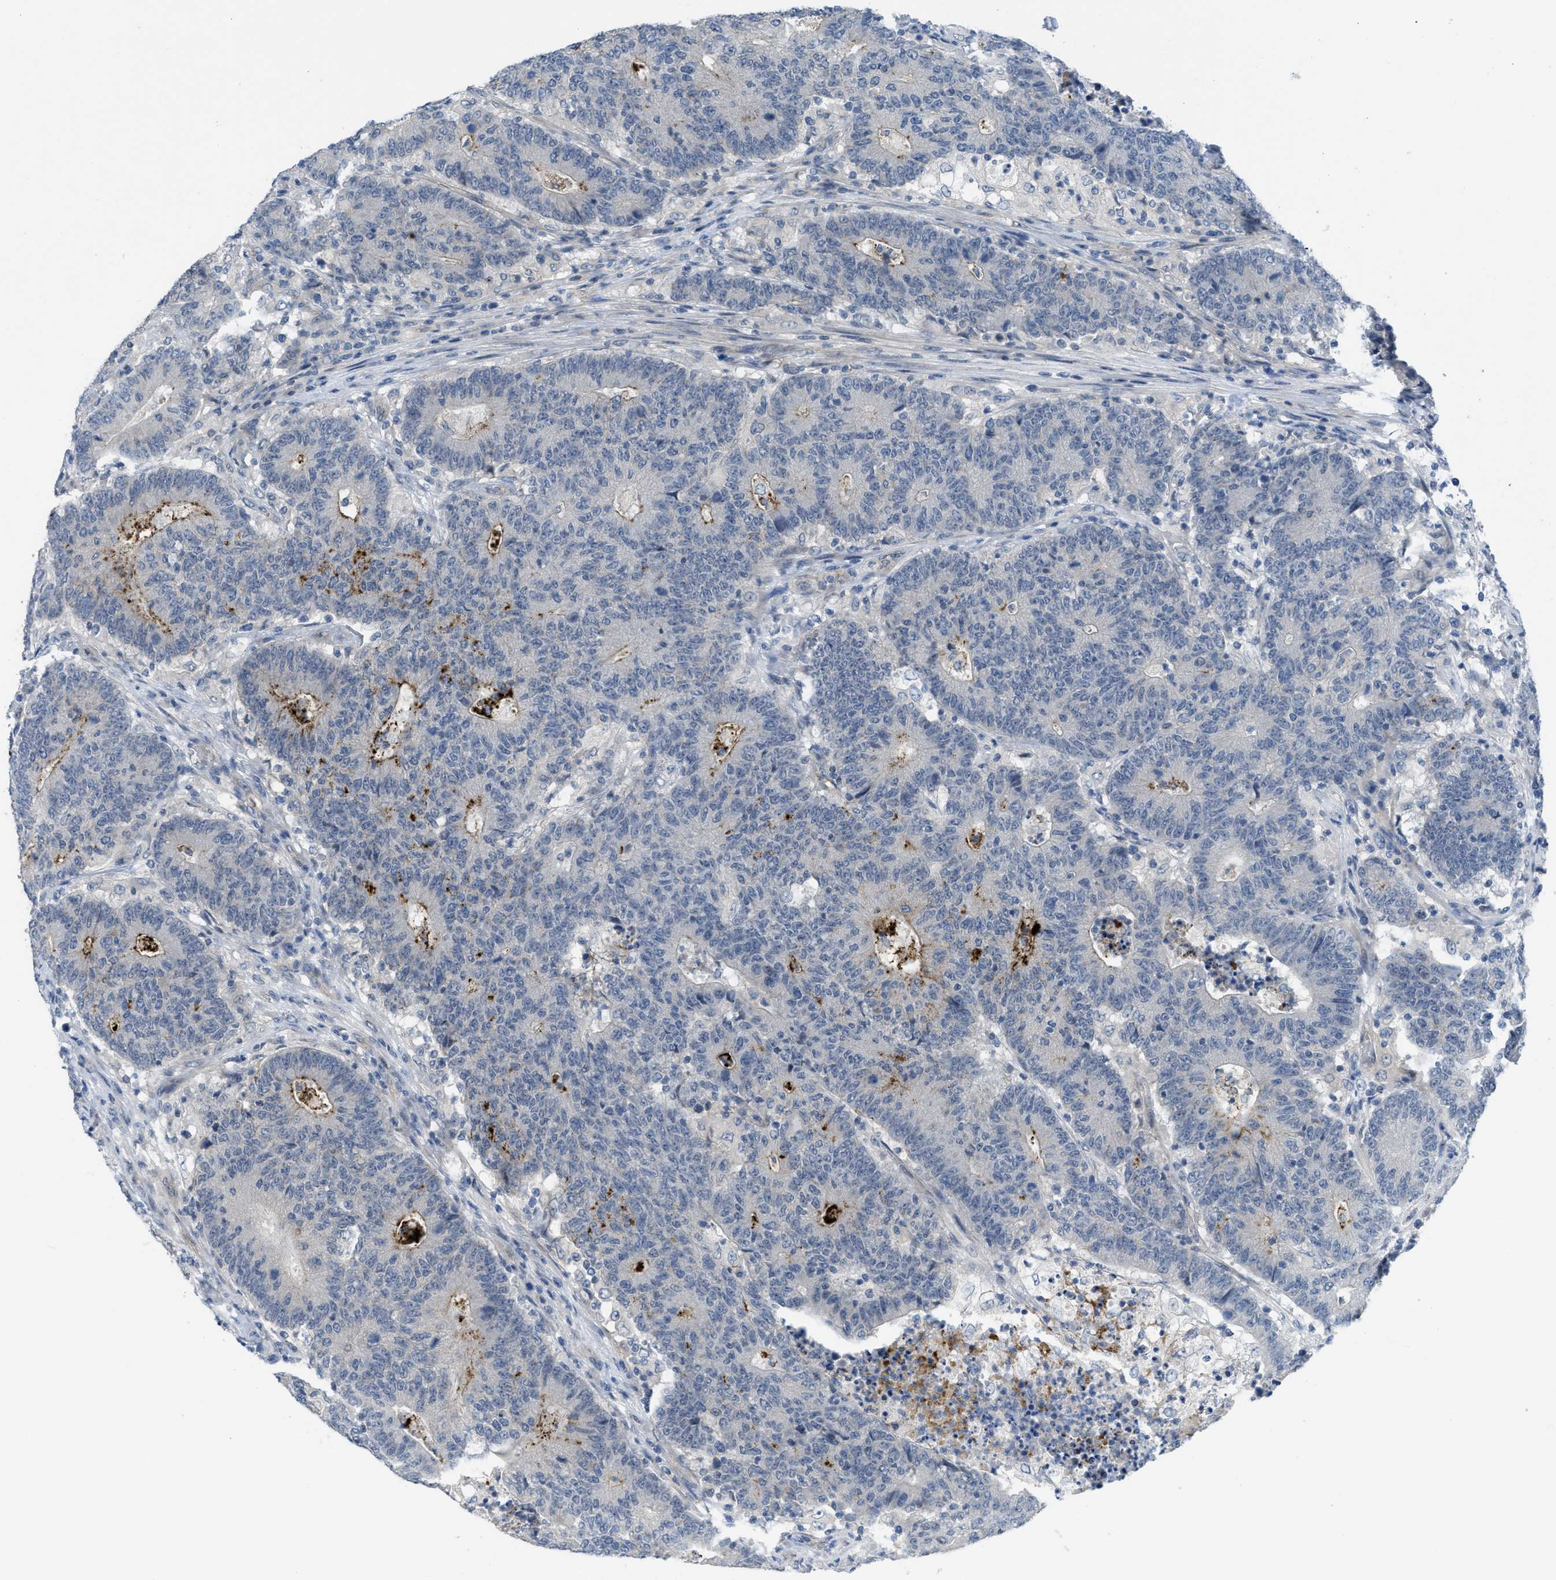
{"staining": {"intensity": "negative", "quantity": "none", "location": "none"}, "tissue": "colorectal cancer", "cell_type": "Tumor cells", "image_type": "cancer", "snomed": [{"axis": "morphology", "description": "Normal tissue, NOS"}, {"axis": "morphology", "description": "Adenocarcinoma, NOS"}, {"axis": "topography", "description": "Colon"}], "caption": "IHC image of colorectal cancer stained for a protein (brown), which demonstrates no expression in tumor cells.", "gene": "TNFAIP1", "patient": {"sex": "female", "age": 75}}